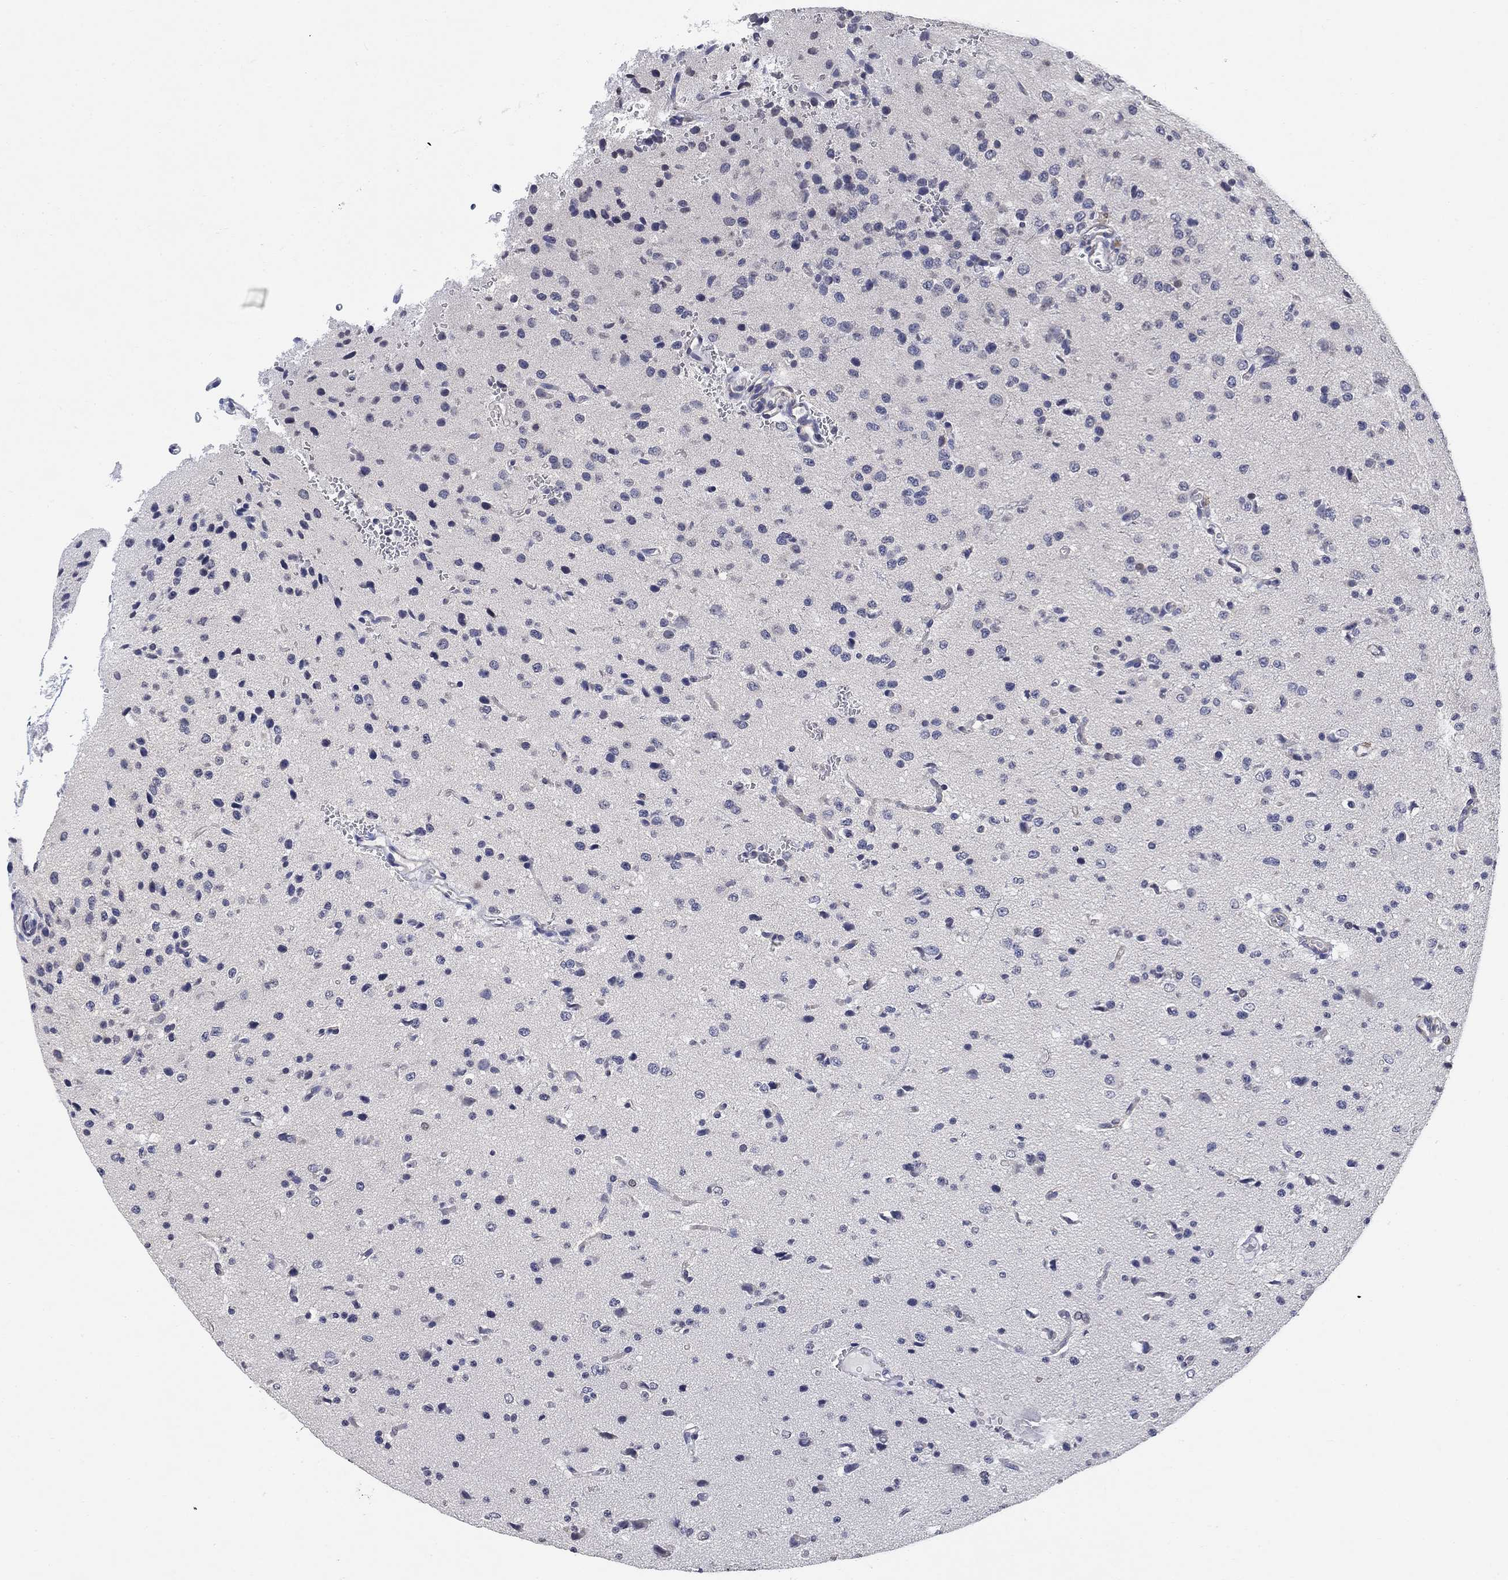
{"staining": {"intensity": "negative", "quantity": "none", "location": "none"}, "tissue": "glioma", "cell_type": "Tumor cells", "image_type": "cancer", "snomed": [{"axis": "morphology", "description": "Glioma, malignant, Low grade"}, {"axis": "topography", "description": "Brain"}], "caption": "This is a micrograph of immunohistochemistry staining of glioma, which shows no expression in tumor cells. Brightfield microscopy of immunohistochemistry (IHC) stained with DAB (brown) and hematoxylin (blue), captured at high magnification.", "gene": "OTUB2", "patient": {"sex": "male", "age": 41}}